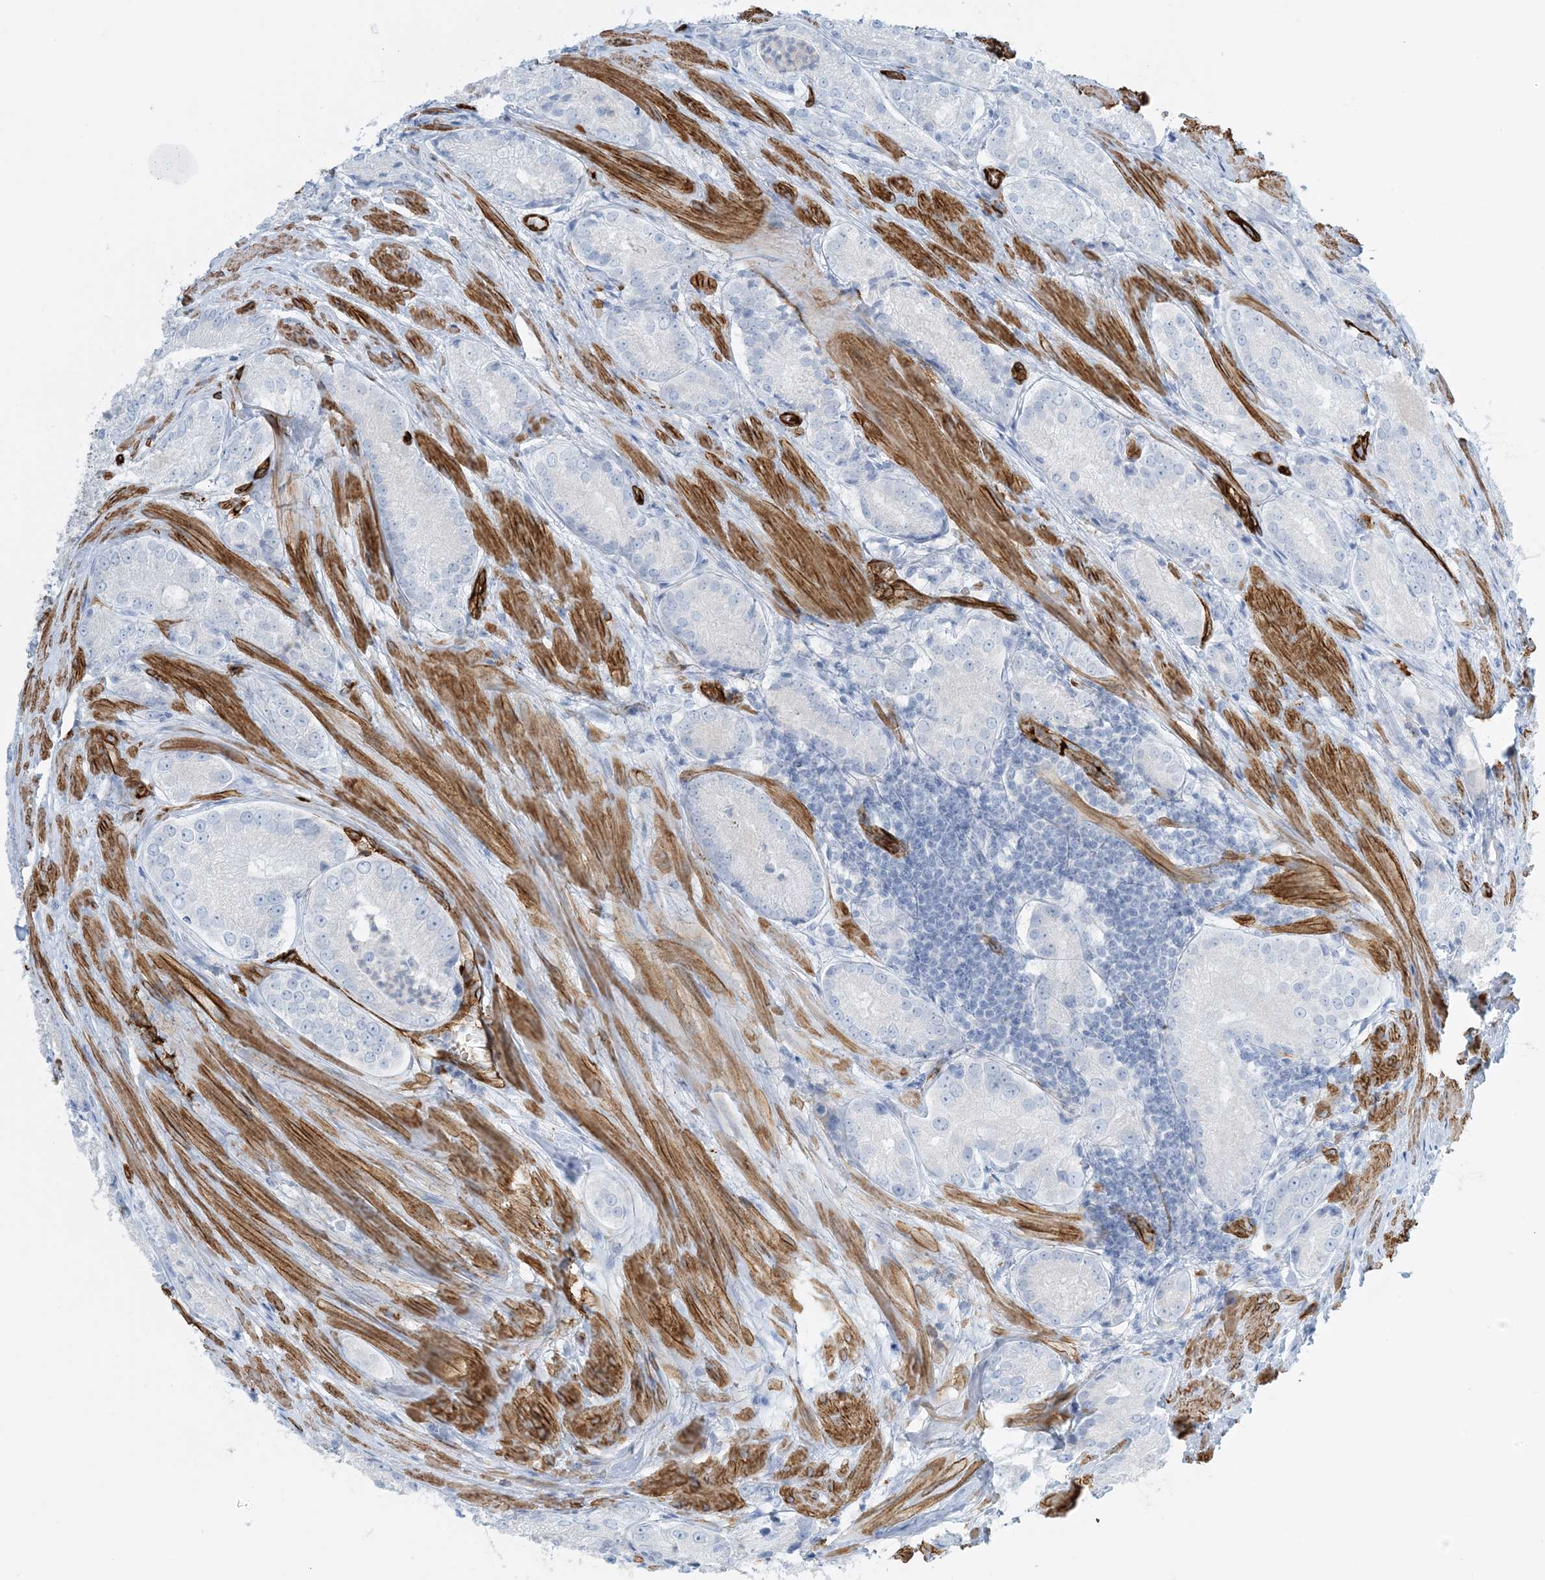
{"staining": {"intensity": "negative", "quantity": "none", "location": "none"}, "tissue": "prostate cancer", "cell_type": "Tumor cells", "image_type": "cancer", "snomed": [{"axis": "morphology", "description": "Adenocarcinoma, Low grade"}, {"axis": "topography", "description": "Prostate"}], "caption": "Tumor cells show no significant expression in prostate cancer. (Stains: DAB IHC with hematoxylin counter stain, Microscopy: brightfield microscopy at high magnification).", "gene": "EPS8L3", "patient": {"sex": "male", "age": 54}}